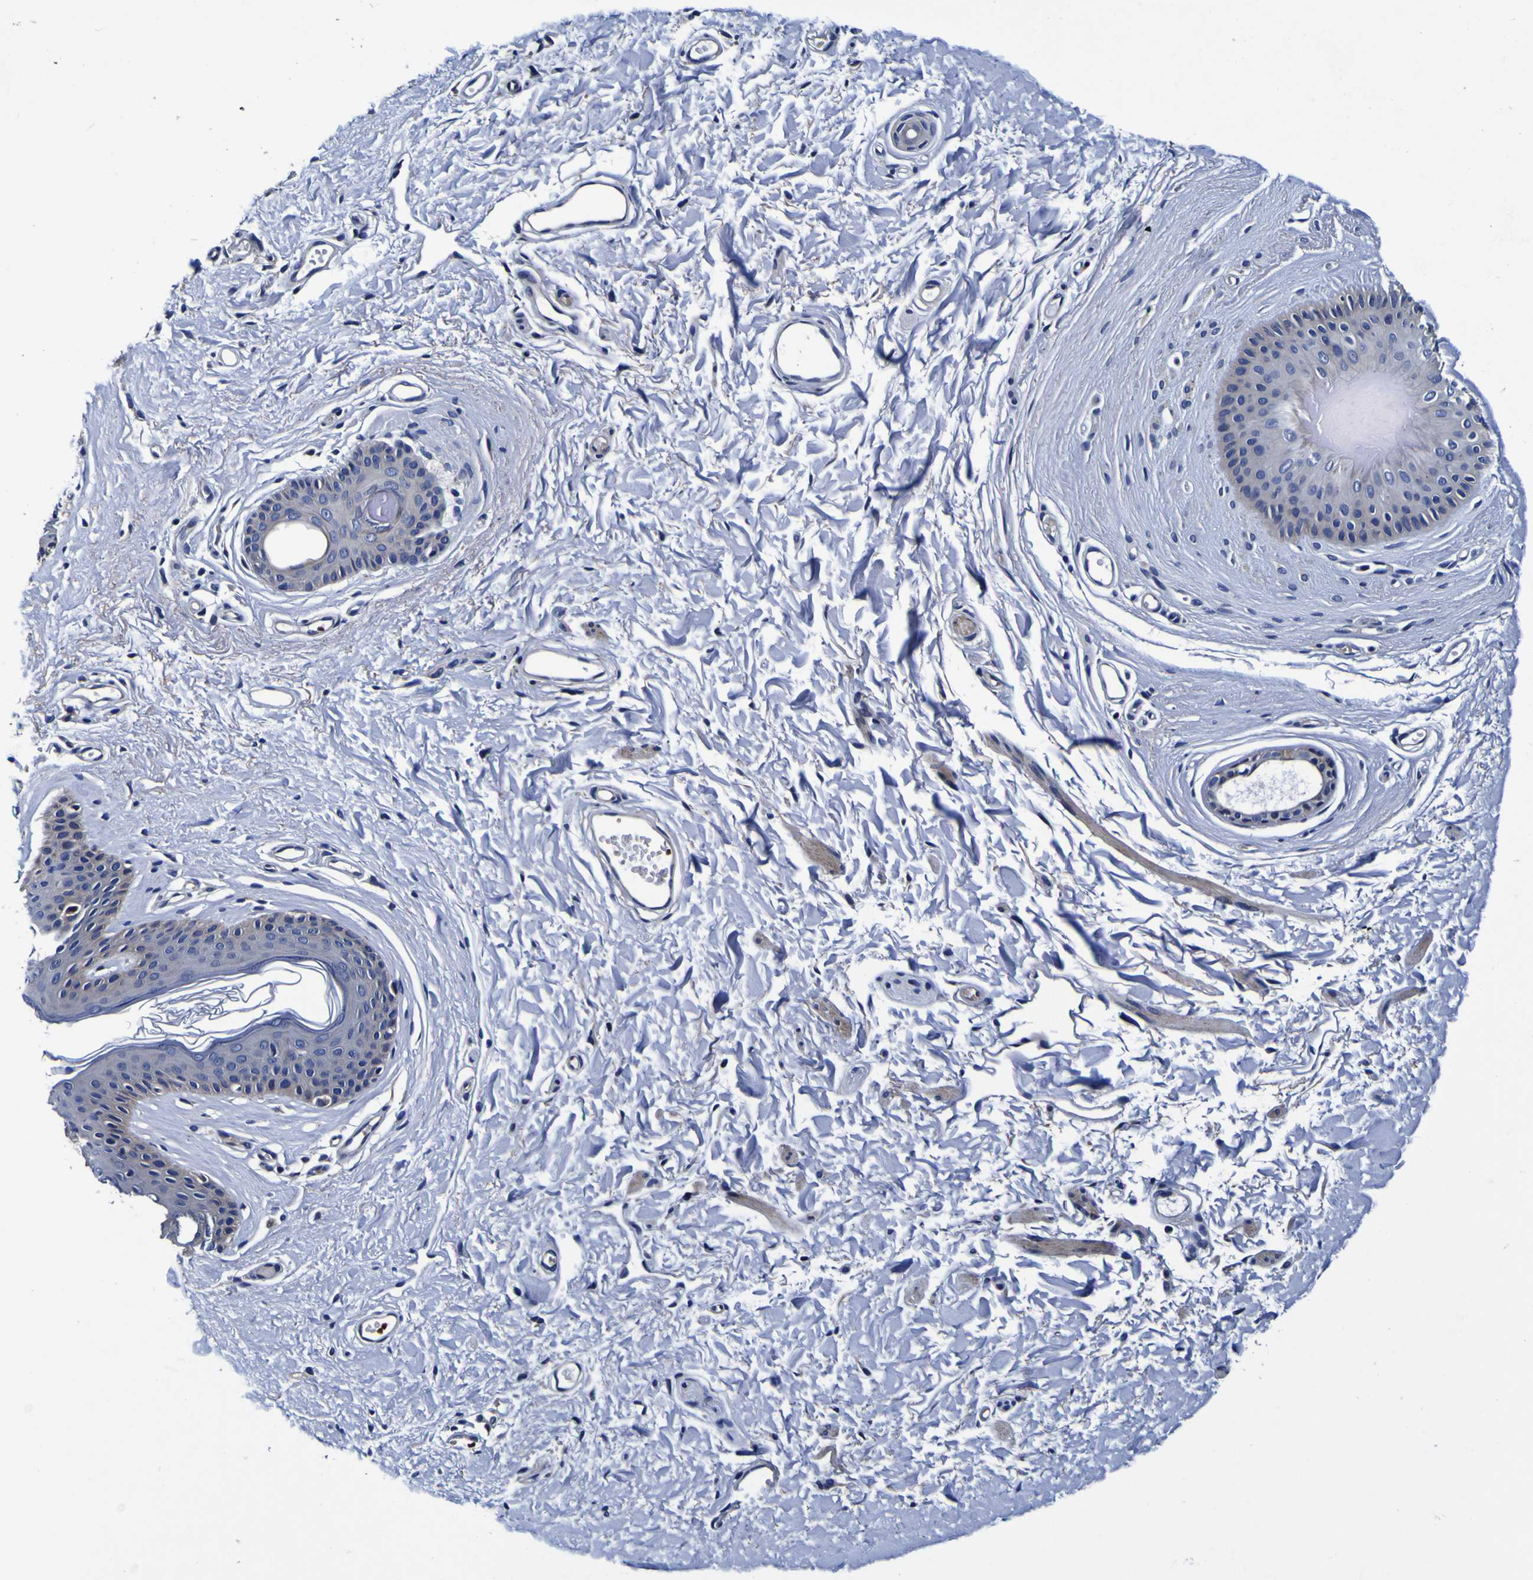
{"staining": {"intensity": "moderate", "quantity": "<25%", "location": "cytoplasmic/membranous"}, "tissue": "skin", "cell_type": "Epidermal cells", "image_type": "normal", "snomed": [{"axis": "morphology", "description": "Normal tissue, NOS"}, {"axis": "morphology", "description": "Inflammation, NOS"}, {"axis": "topography", "description": "Vulva"}], "caption": "DAB (3,3'-diaminobenzidine) immunohistochemical staining of unremarkable skin demonstrates moderate cytoplasmic/membranous protein positivity in approximately <25% of epidermal cells.", "gene": "PDLIM4", "patient": {"sex": "female", "age": 84}}